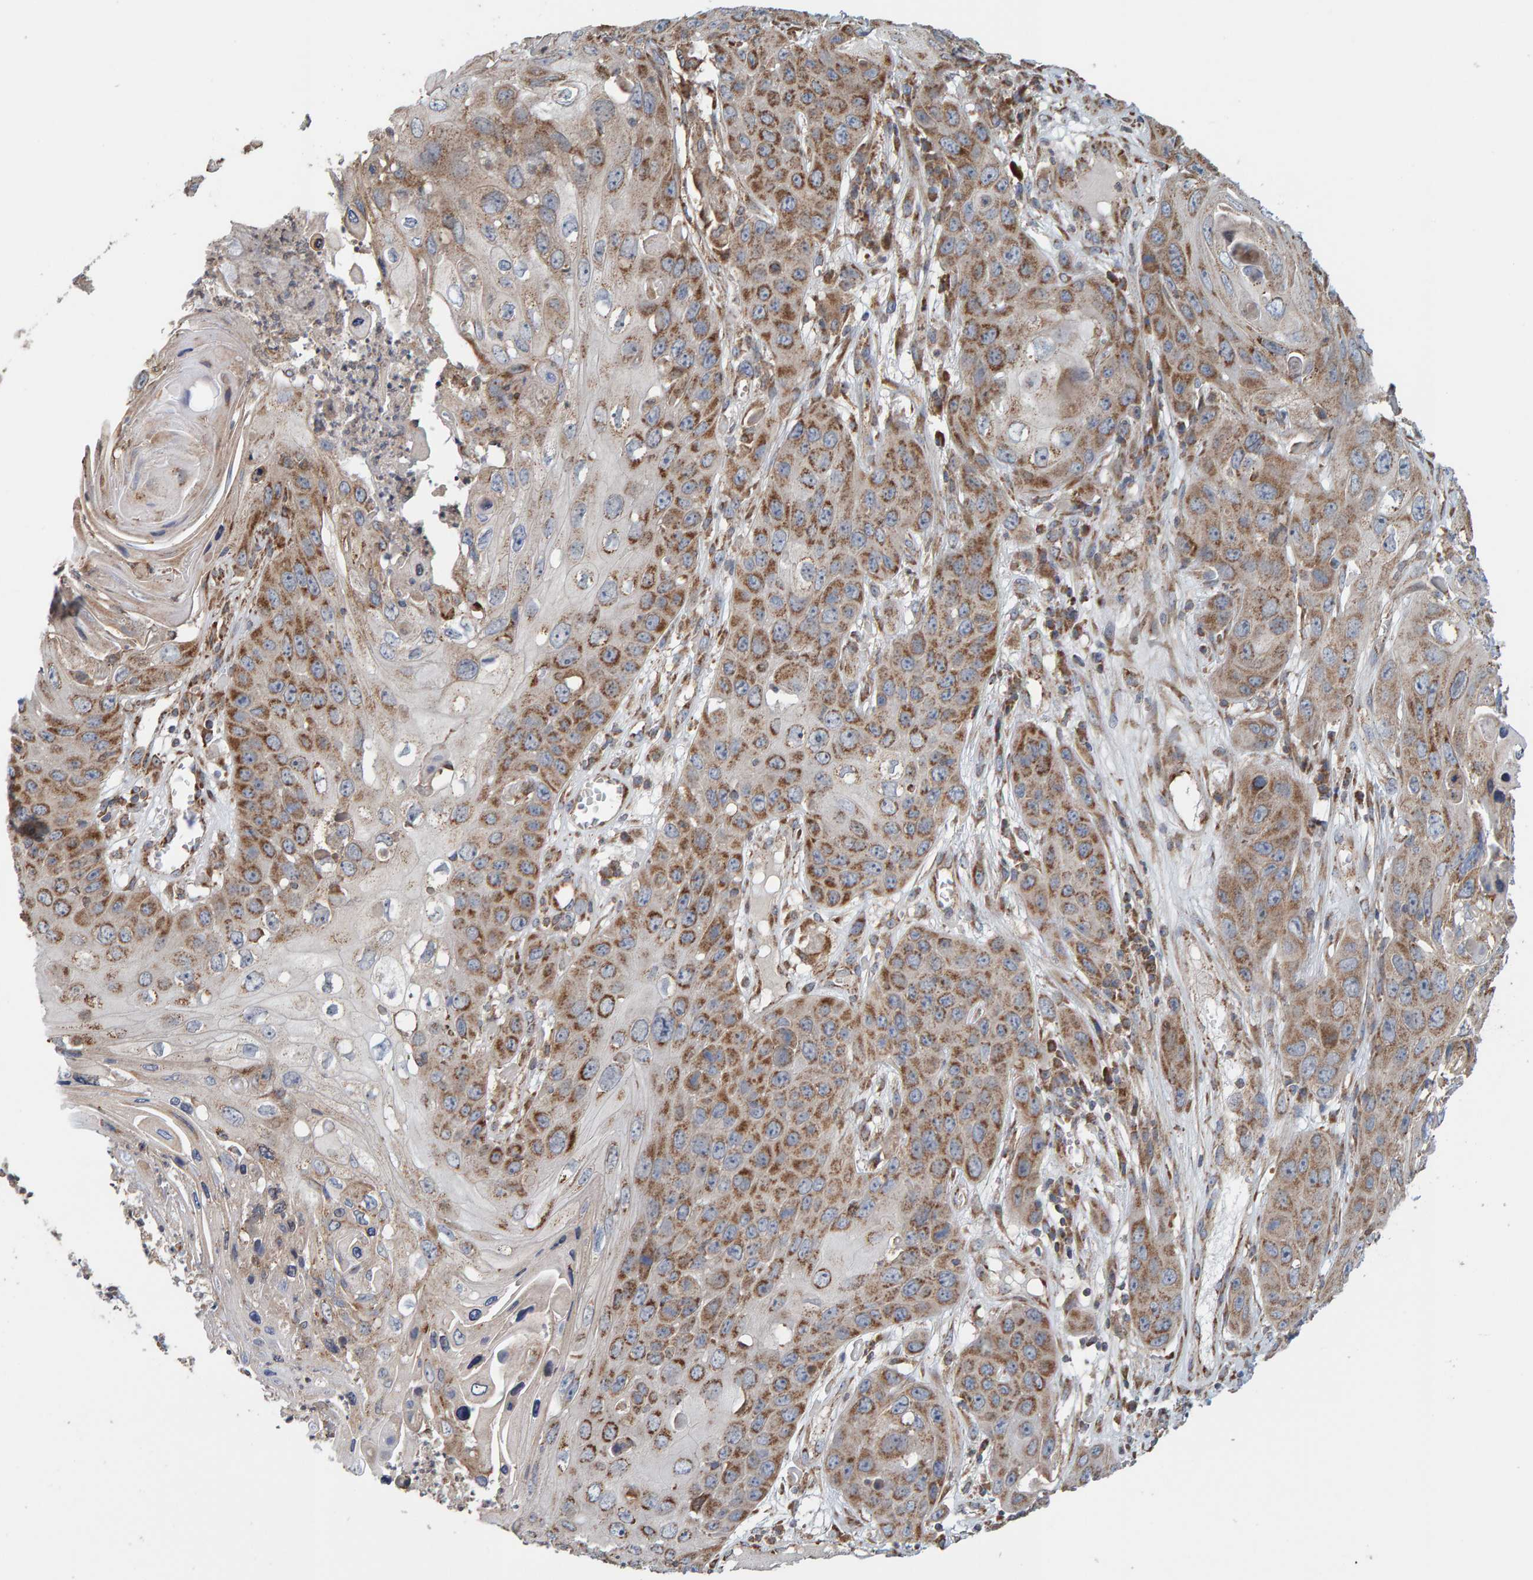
{"staining": {"intensity": "moderate", "quantity": ">75%", "location": "cytoplasmic/membranous"}, "tissue": "skin cancer", "cell_type": "Tumor cells", "image_type": "cancer", "snomed": [{"axis": "morphology", "description": "Squamous cell carcinoma, NOS"}, {"axis": "topography", "description": "Skin"}], "caption": "Tumor cells display medium levels of moderate cytoplasmic/membranous staining in approximately >75% of cells in human skin squamous cell carcinoma. Ihc stains the protein in brown and the nuclei are stained blue.", "gene": "MRPL45", "patient": {"sex": "male", "age": 55}}